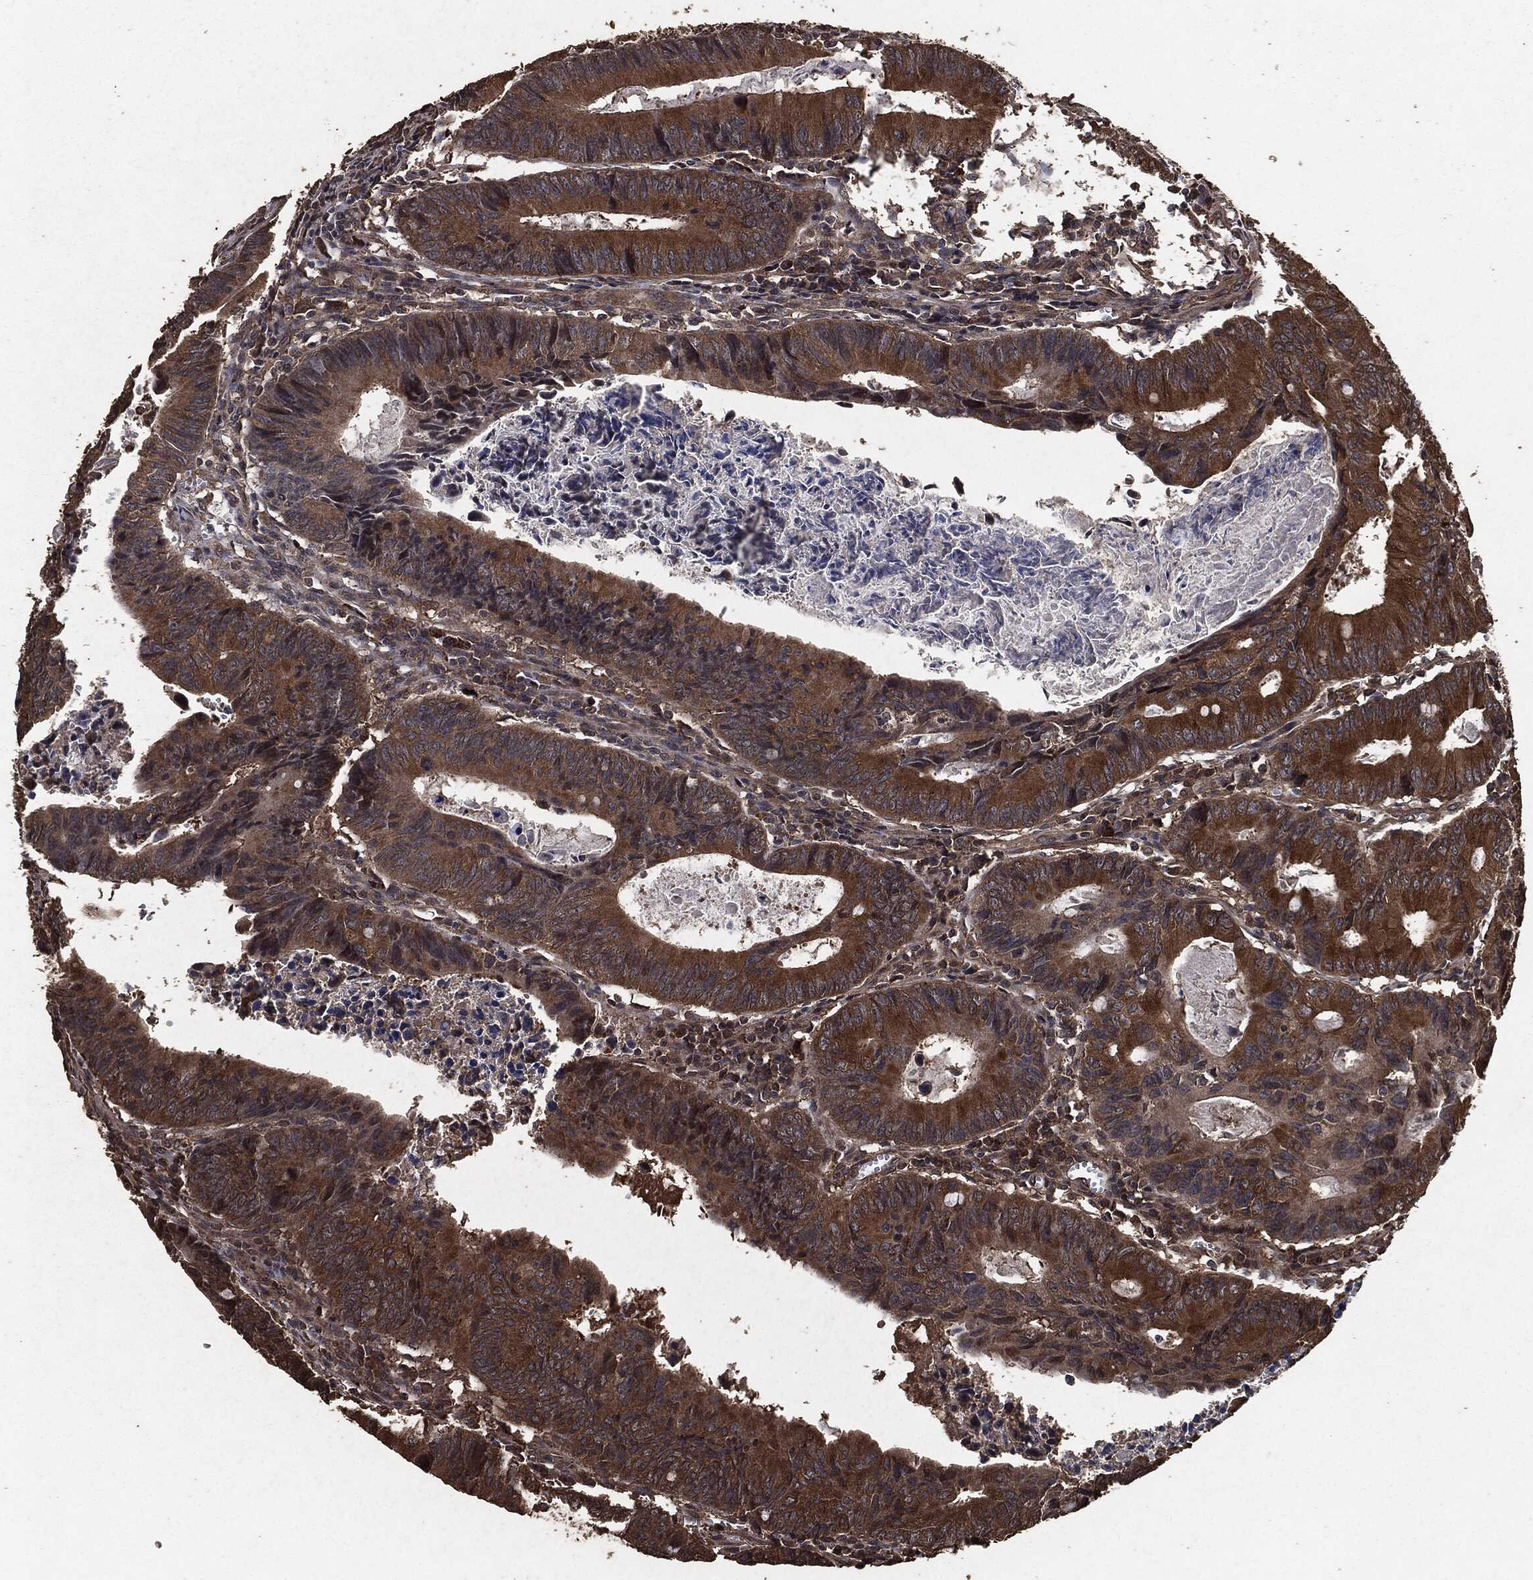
{"staining": {"intensity": "moderate", "quantity": ">75%", "location": "cytoplasmic/membranous"}, "tissue": "colorectal cancer", "cell_type": "Tumor cells", "image_type": "cancer", "snomed": [{"axis": "morphology", "description": "Adenocarcinoma, NOS"}, {"axis": "topography", "description": "Colon"}], "caption": "IHC (DAB (3,3'-diaminobenzidine)) staining of adenocarcinoma (colorectal) reveals moderate cytoplasmic/membranous protein staining in approximately >75% of tumor cells.", "gene": "AKT1S1", "patient": {"sex": "female", "age": 87}}